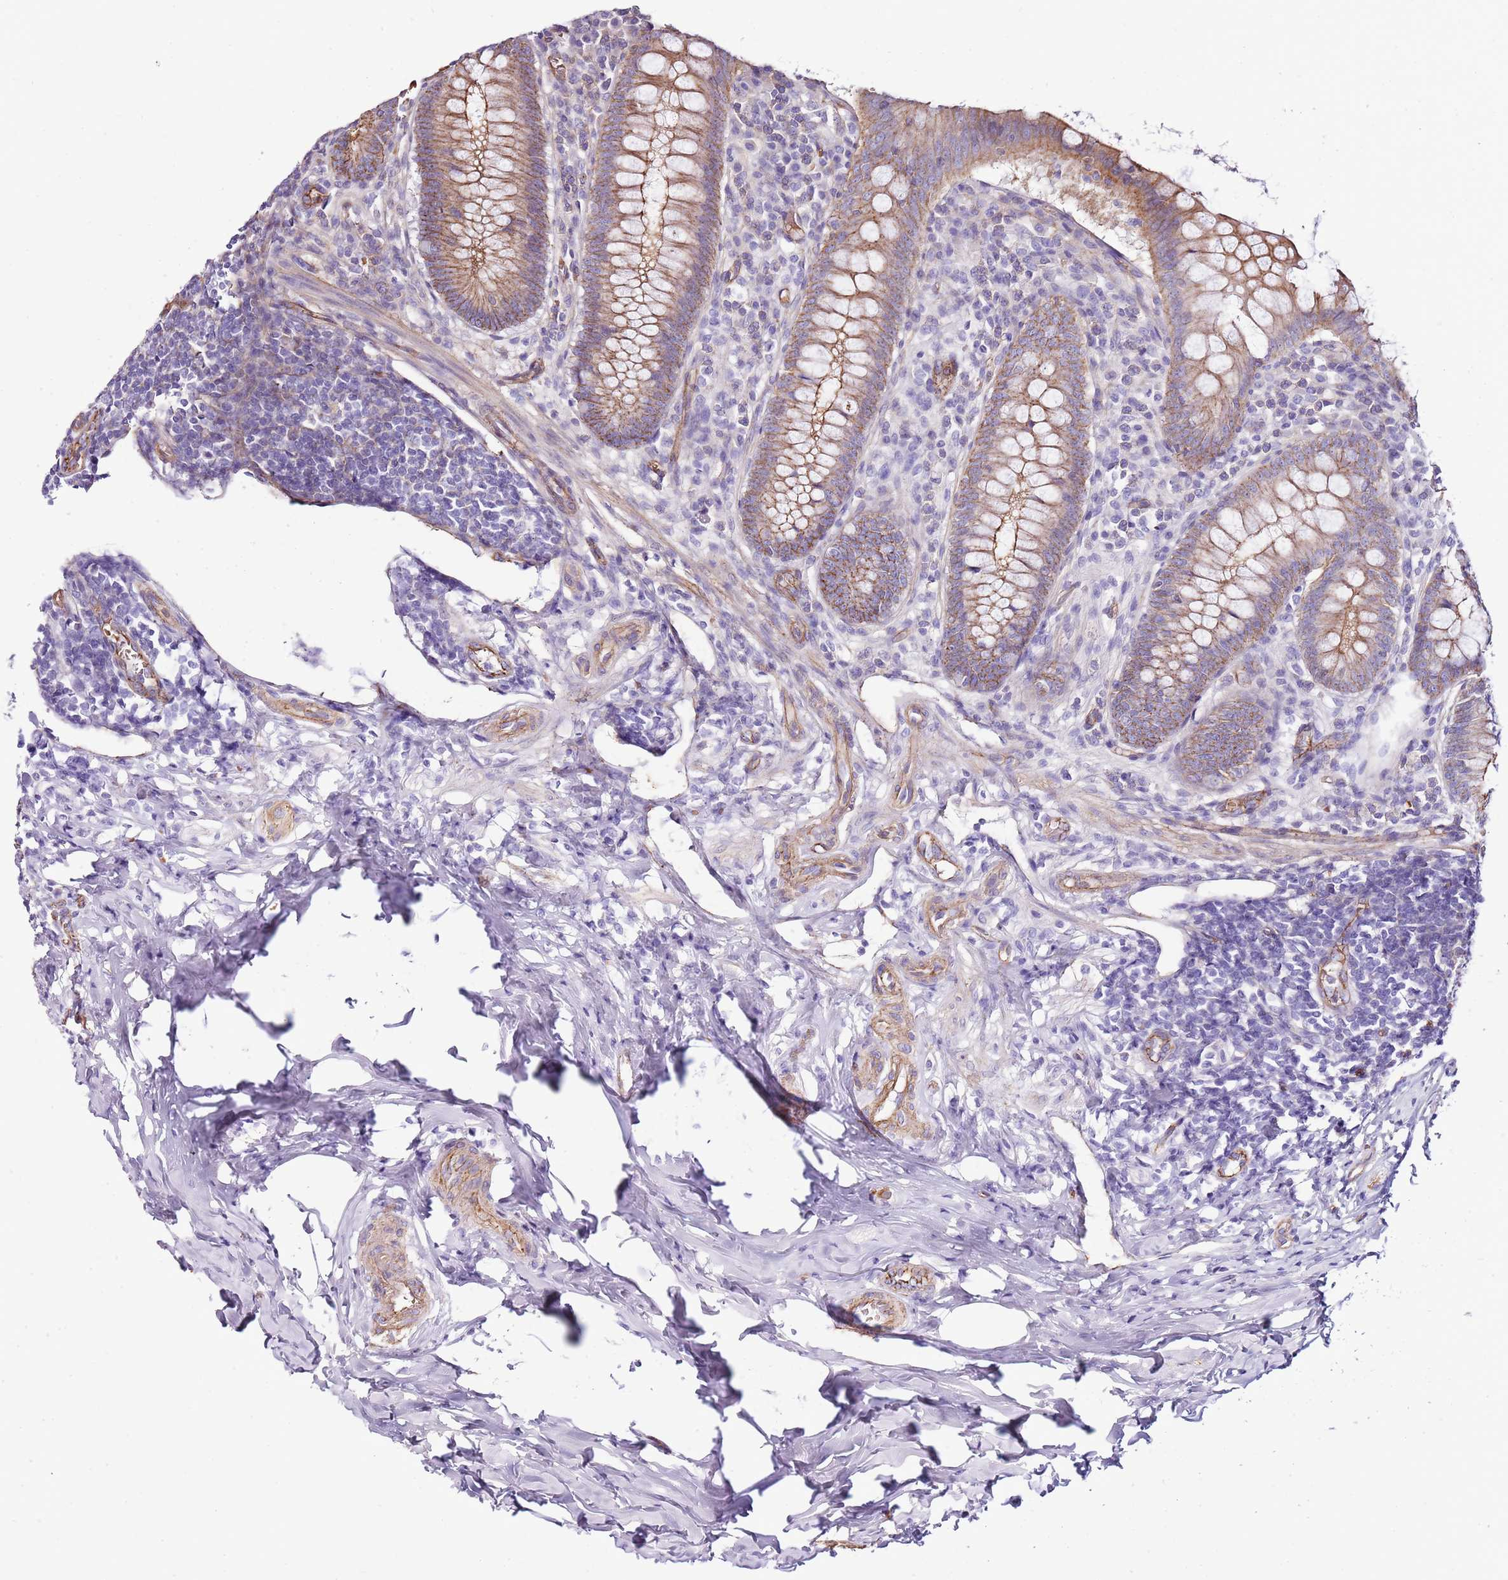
{"staining": {"intensity": "moderate", "quantity": ">75%", "location": "cytoplasmic/membranous"}, "tissue": "appendix", "cell_type": "Glandular cells", "image_type": "normal", "snomed": [{"axis": "morphology", "description": "Normal tissue, NOS"}, {"axis": "topography", "description": "Appendix"}], "caption": "Glandular cells display moderate cytoplasmic/membranous positivity in approximately >75% of cells in normal appendix.", "gene": "GFRAL", "patient": {"sex": "female", "age": 33}}